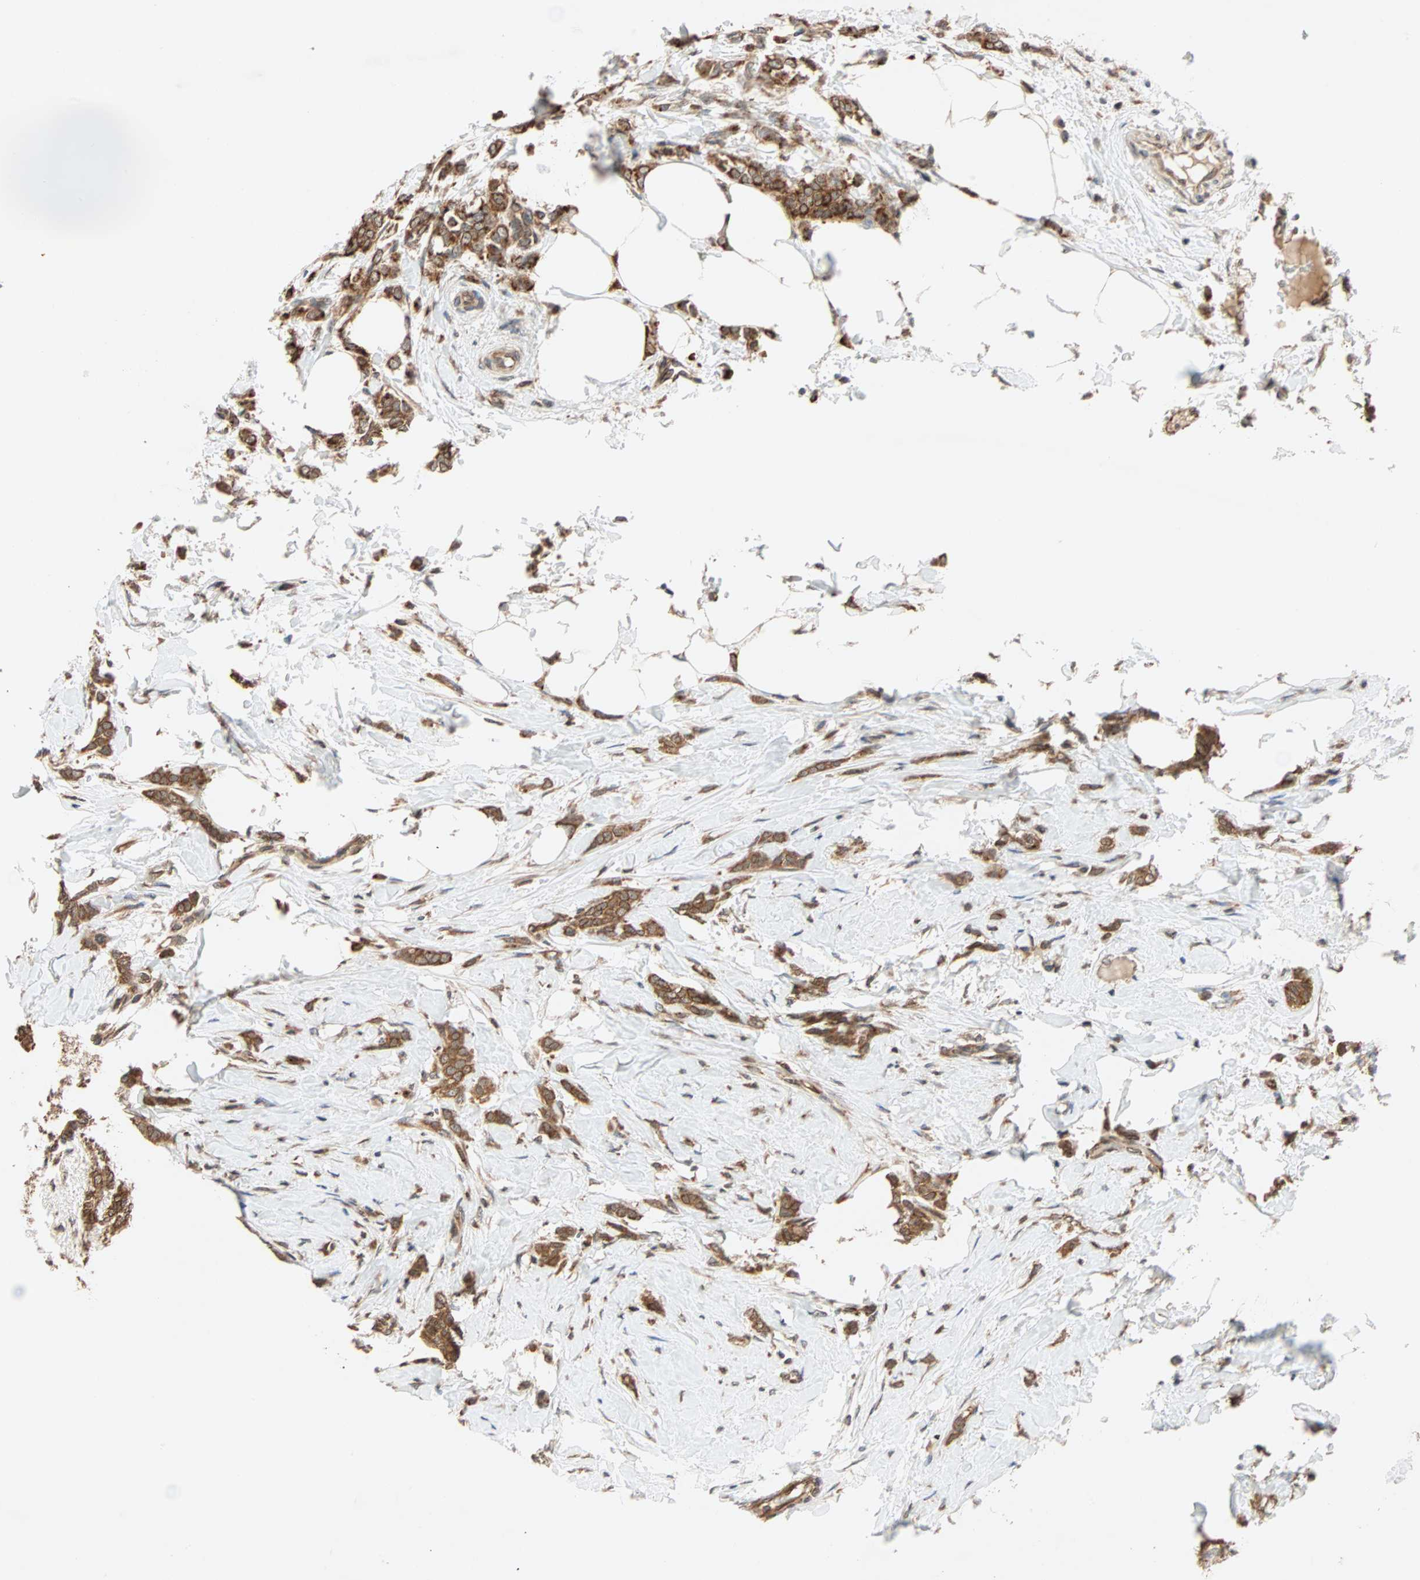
{"staining": {"intensity": "moderate", "quantity": ">75%", "location": "cytoplasmic/membranous"}, "tissue": "breast cancer", "cell_type": "Tumor cells", "image_type": "cancer", "snomed": [{"axis": "morphology", "description": "Lobular carcinoma, in situ"}, {"axis": "morphology", "description": "Lobular carcinoma"}, {"axis": "topography", "description": "Breast"}], "caption": "A brown stain labels moderate cytoplasmic/membranous expression of a protein in human breast cancer tumor cells. The staining is performed using DAB brown chromogen to label protein expression. The nuclei are counter-stained blue using hematoxylin.", "gene": "AUP1", "patient": {"sex": "female", "age": 41}}